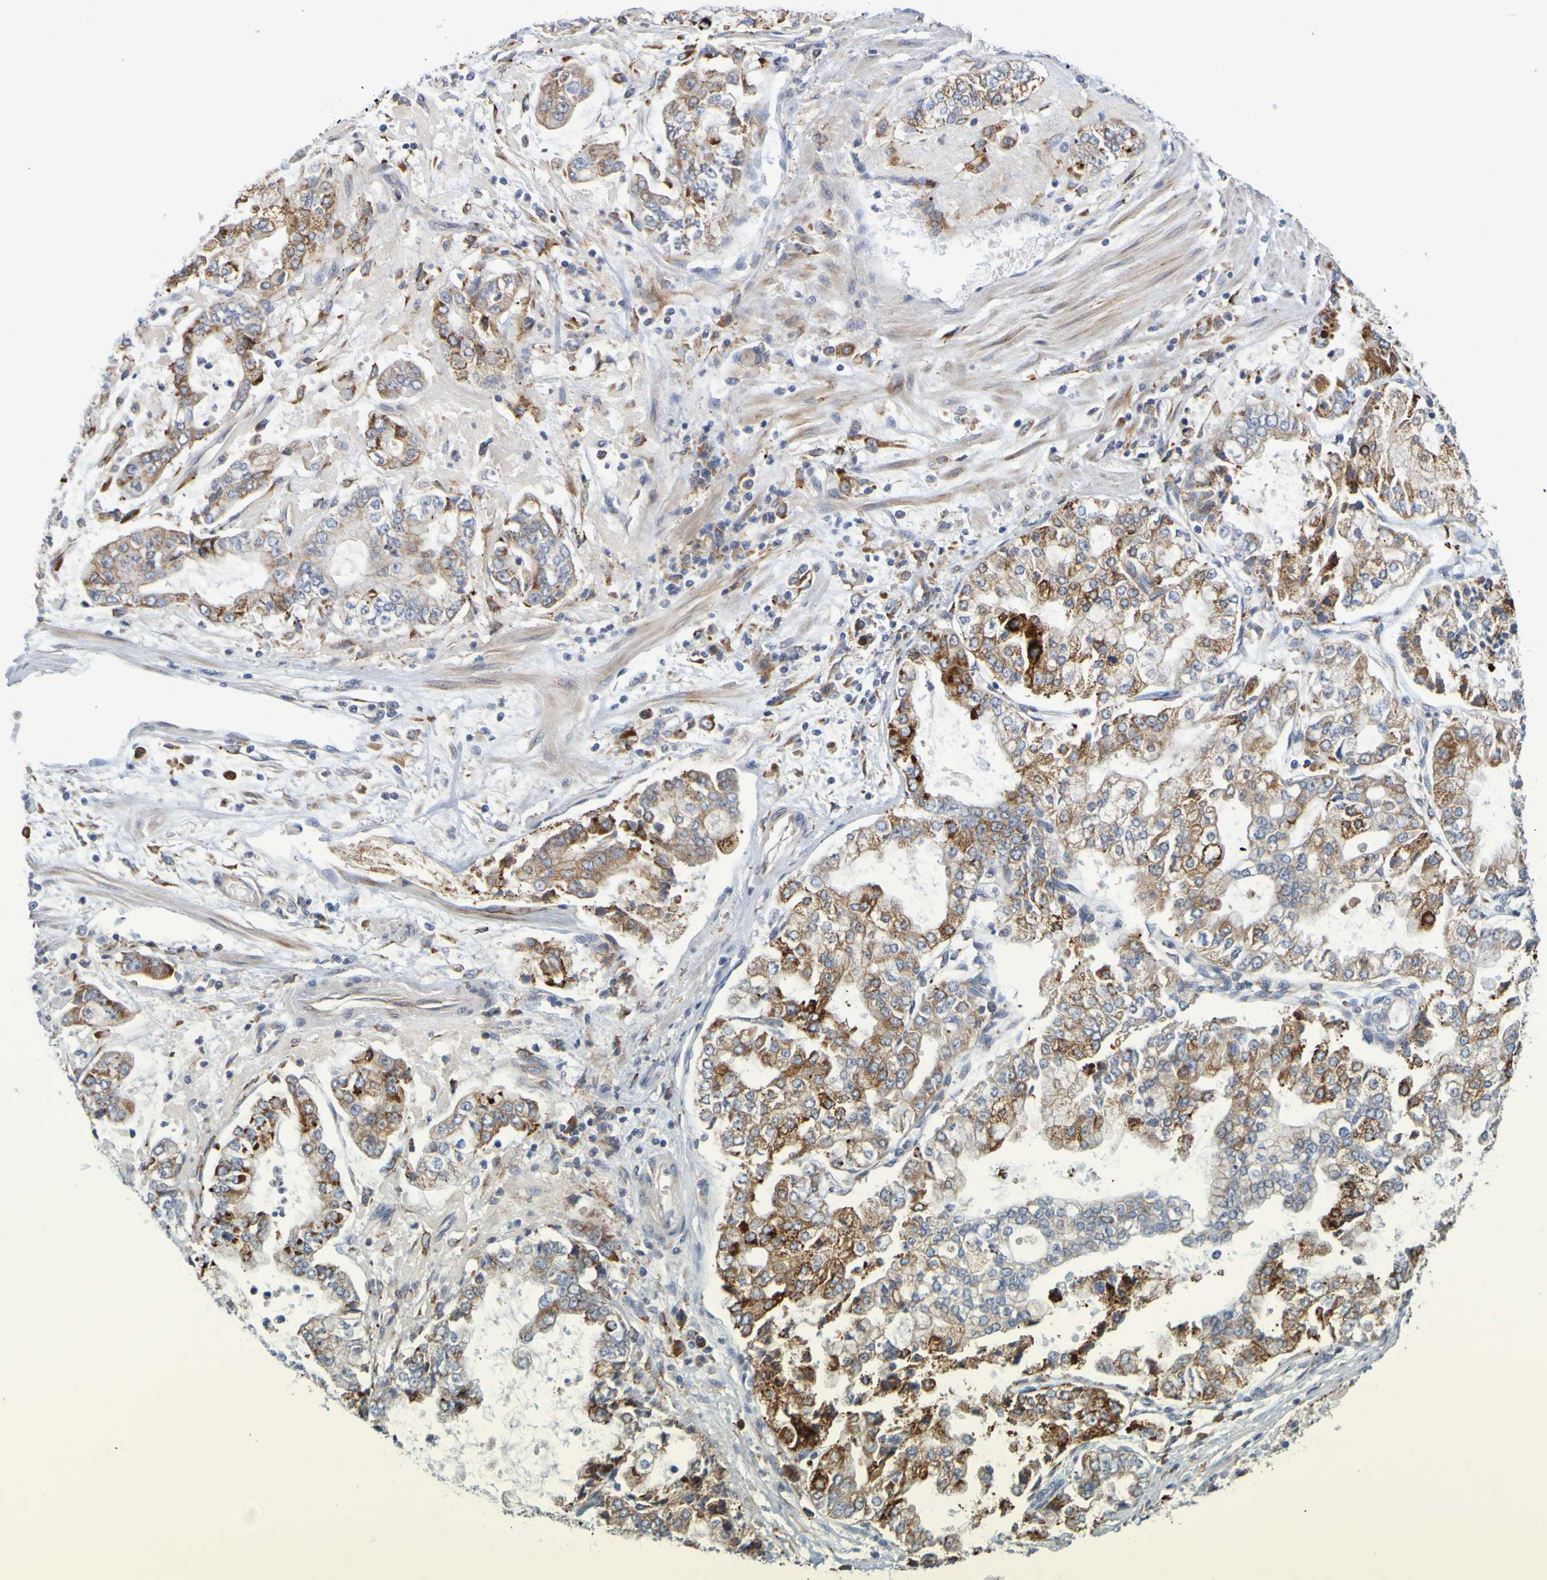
{"staining": {"intensity": "moderate", "quantity": ">75%", "location": "cytoplasmic/membranous"}, "tissue": "stomach cancer", "cell_type": "Tumor cells", "image_type": "cancer", "snomed": [{"axis": "morphology", "description": "Adenocarcinoma, NOS"}, {"axis": "topography", "description": "Stomach"}], "caption": "Protein staining by immunohistochemistry demonstrates moderate cytoplasmic/membranous expression in approximately >75% of tumor cells in stomach cancer (adenocarcinoma). (Stains: DAB in brown, nuclei in blue, Microscopy: brightfield microscopy at high magnification).", "gene": "SIL1", "patient": {"sex": "male", "age": 76}}